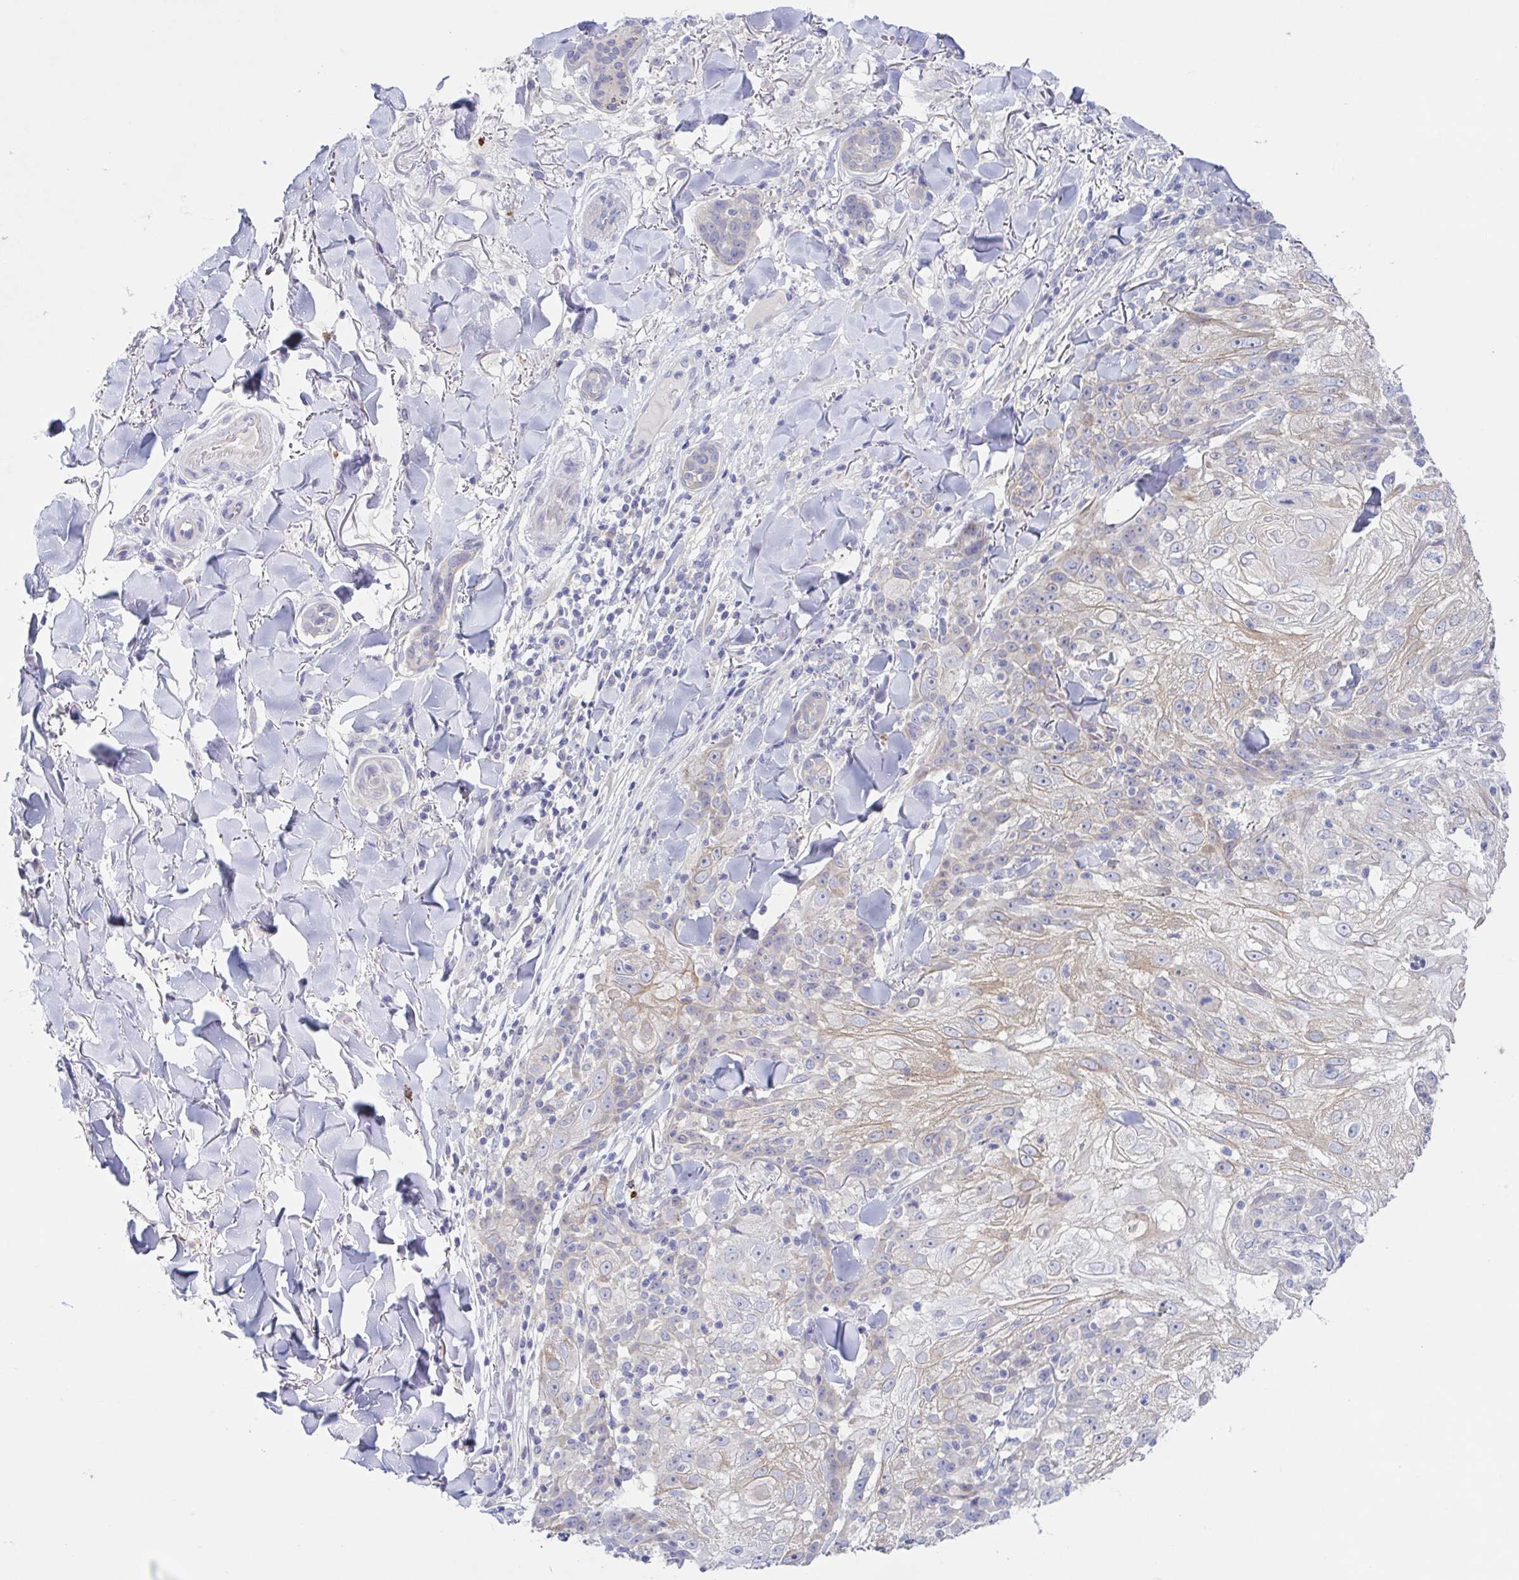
{"staining": {"intensity": "weak", "quantity": "<25%", "location": "cytoplasmic/membranous"}, "tissue": "skin cancer", "cell_type": "Tumor cells", "image_type": "cancer", "snomed": [{"axis": "morphology", "description": "Normal tissue, NOS"}, {"axis": "morphology", "description": "Squamous cell carcinoma, NOS"}, {"axis": "topography", "description": "Skin"}], "caption": "Immunohistochemical staining of human skin cancer displays no significant expression in tumor cells. Brightfield microscopy of IHC stained with DAB (3,3'-diaminobenzidine) (brown) and hematoxylin (blue), captured at high magnification.", "gene": "HTR2A", "patient": {"sex": "female", "age": 83}}